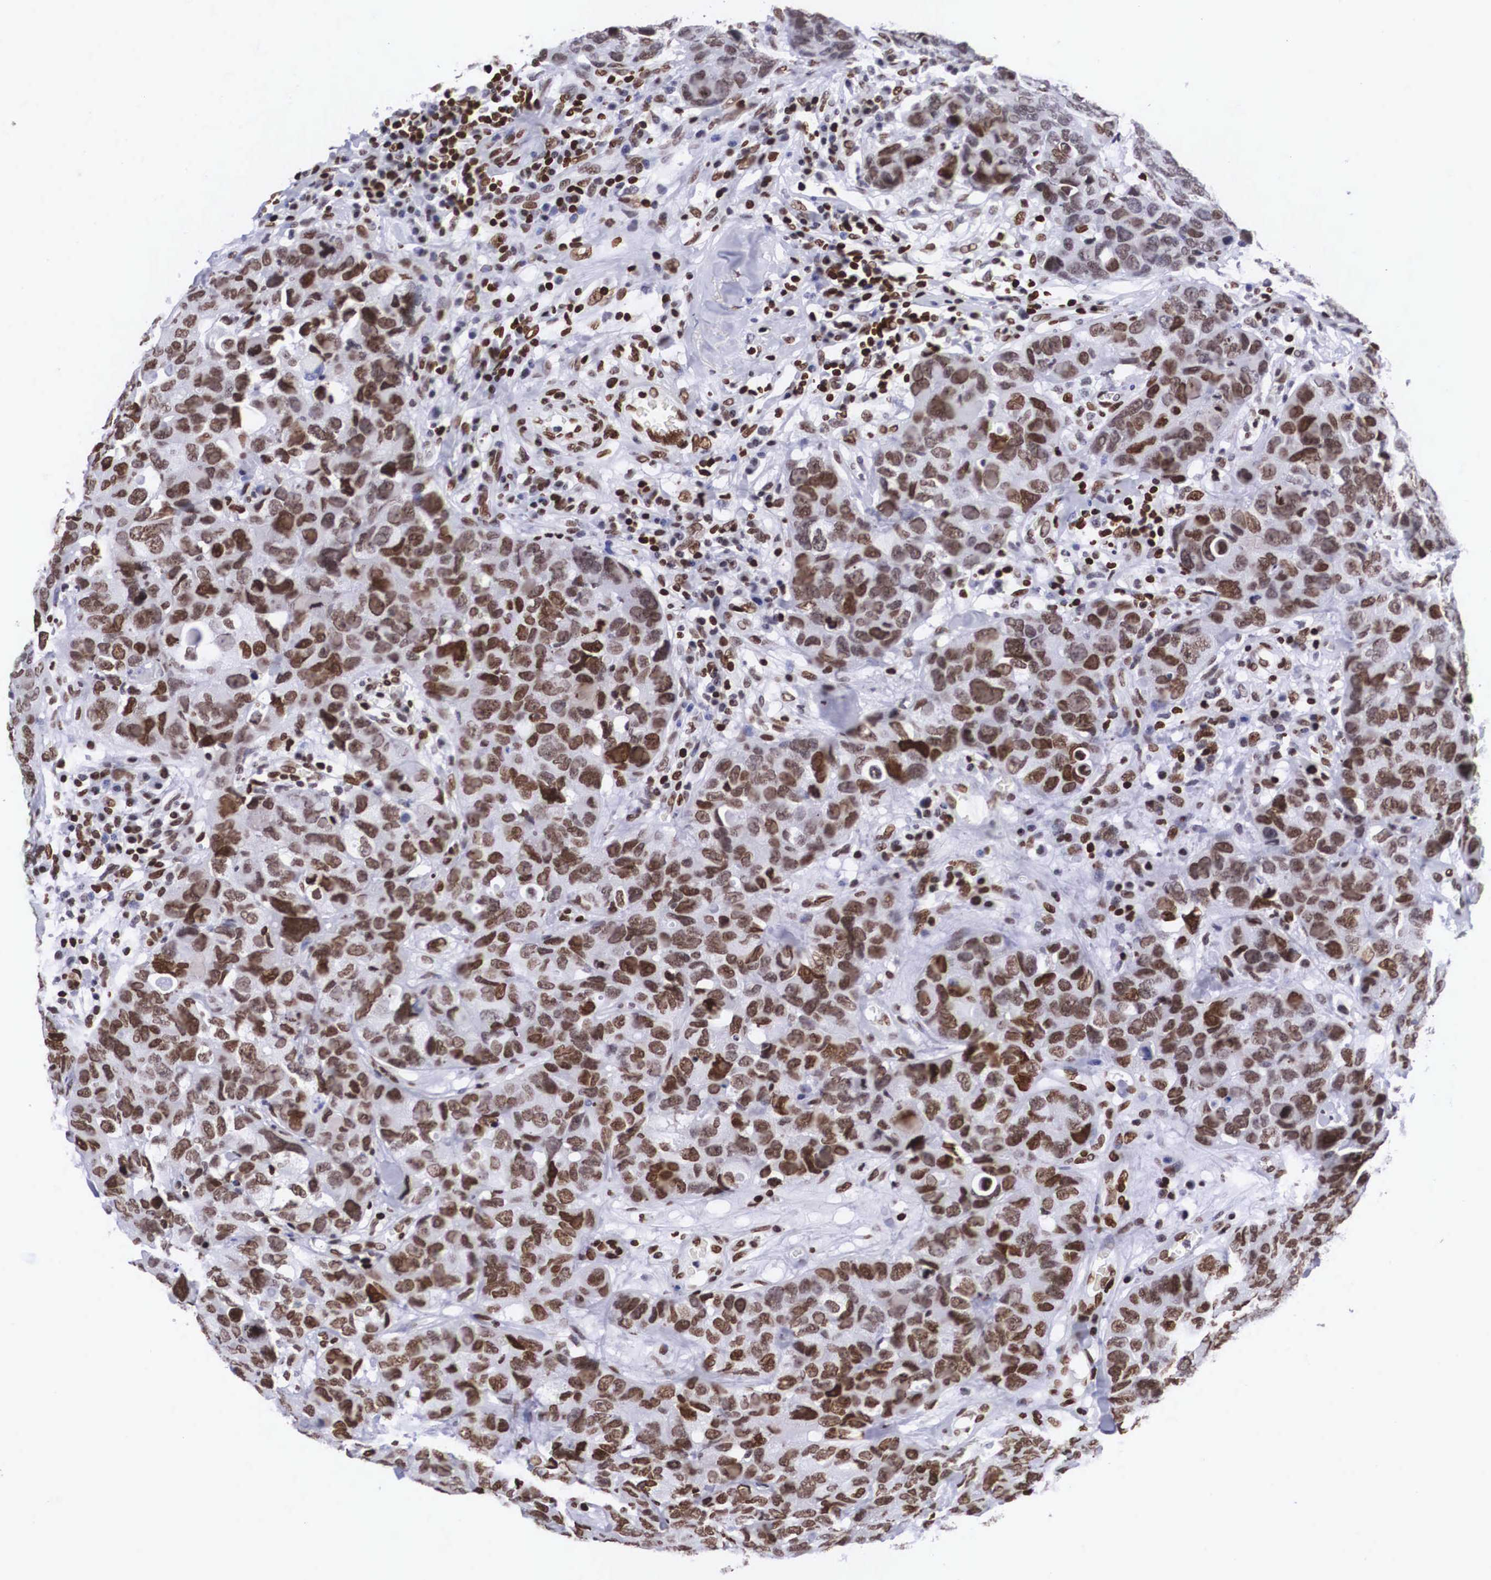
{"staining": {"intensity": "strong", "quantity": ">75%", "location": "nuclear"}, "tissue": "breast cancer", "cell_type": "Tumor cells", "image_type": "cancer", "snomed": [{"axis": "morphology", "description": "Duct carcinoma"}, {"axis": "topography", "description": "Breast"}], "caption": "Immunohistochemical staining of invasive ductal carcinoma (breast) shows high levels of strong nuclear expression in approximately >75% of tumor cells. Nuclei are stained in blue.", "gene": "MECP2", "patient": {"sex": "female", "age": 91}}